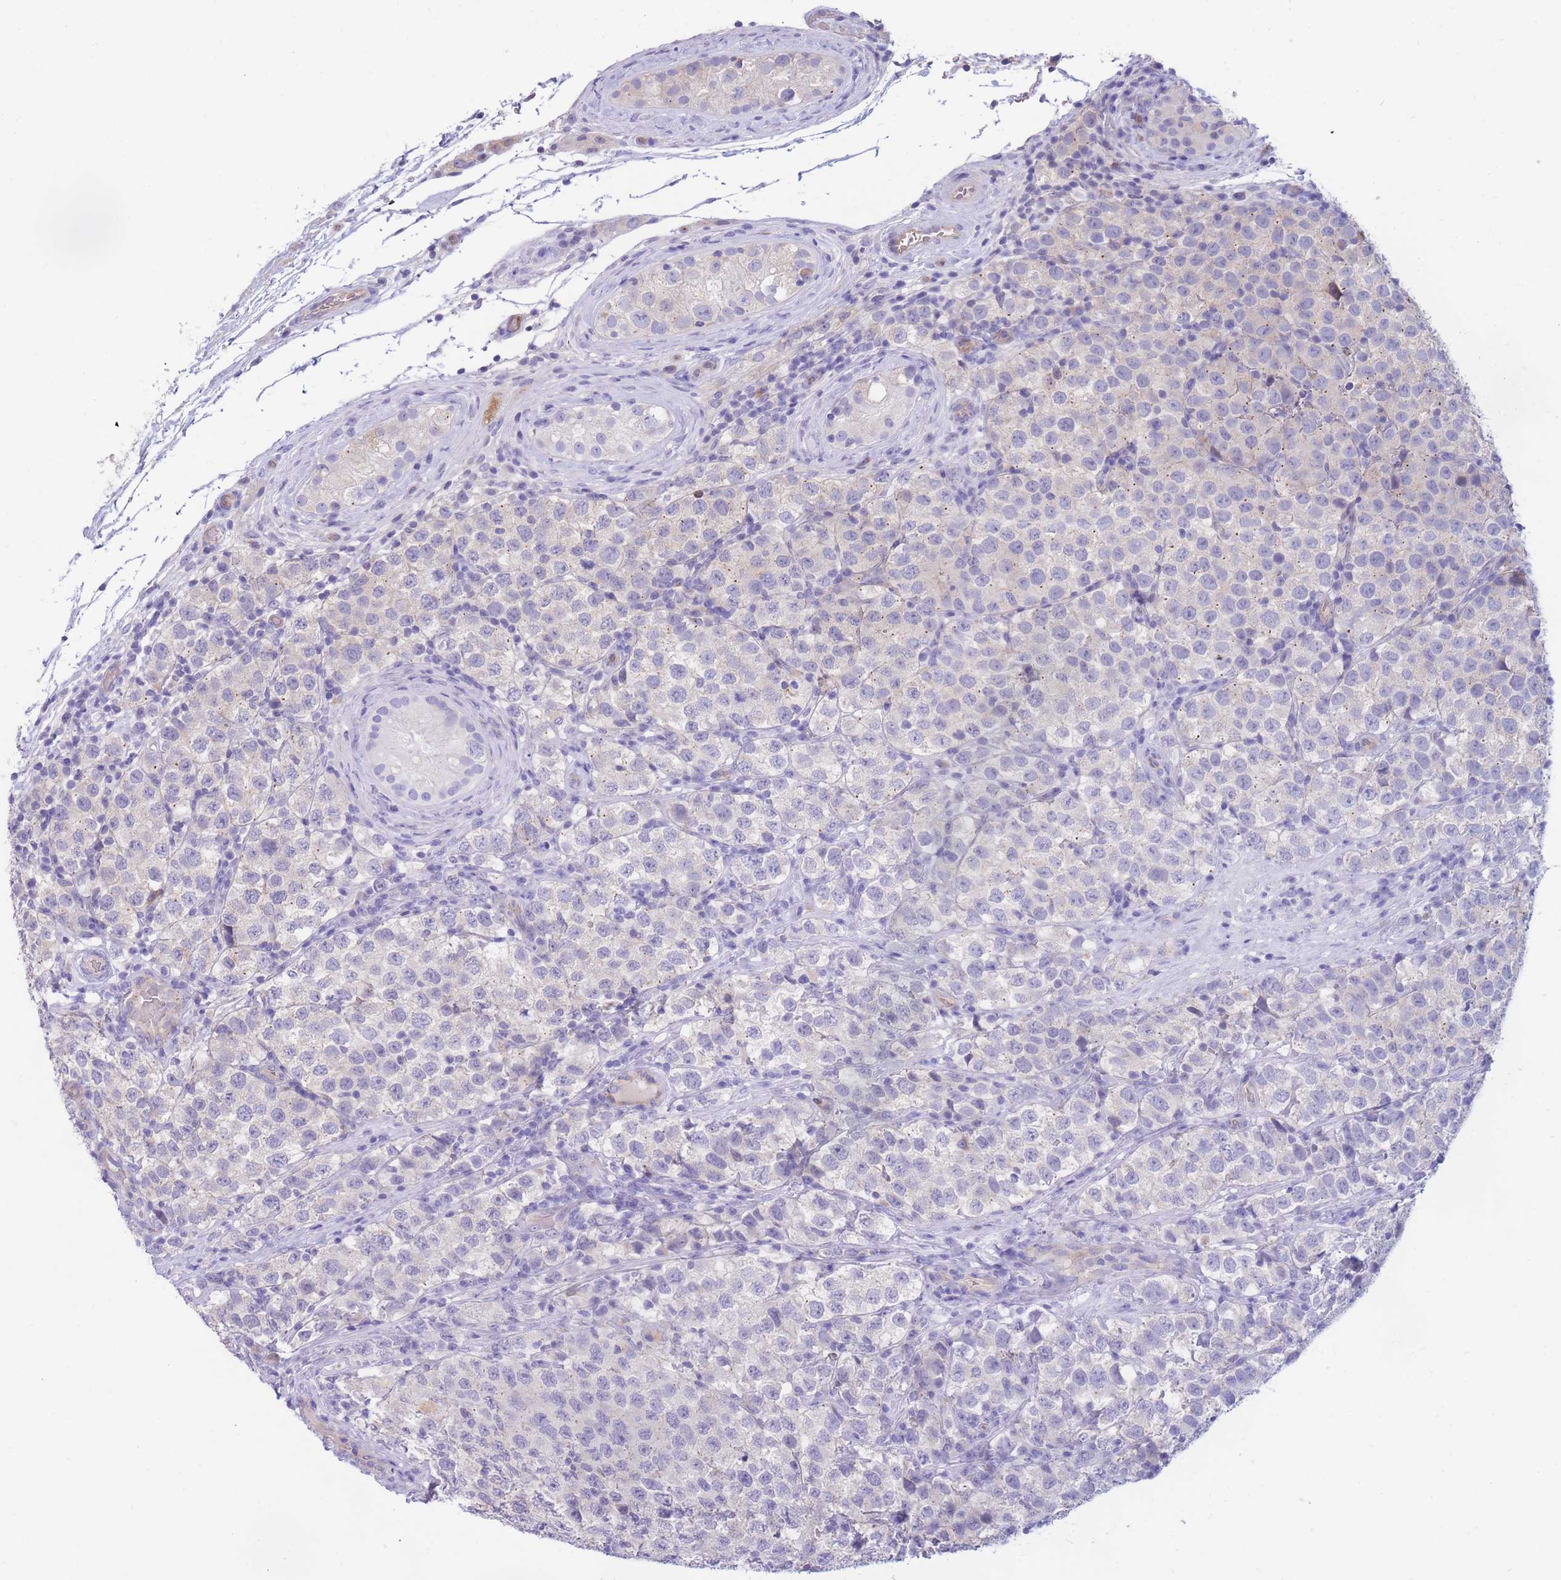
{"staining": {"intensity": "negative", "quantity": "none", "location": "none"}, "tissue": "testis cancer", "cell_type": "Tumor cells", "image_type": "cancer", "snomed": [{"axis": "morphology", "description": "Seminoma, NOS"}, {"axis": "topography", "description": "Testis"}], "caption": "Immunohistochemistry histopathology image of neoplastic tissue: human testis seminoma stained with DAB (3,3'-diaminobenzidine) shows no significant protein expression in tumor cells.", "gene": "SULT1A1", "patient": {"sex": "male", "age": 34}}